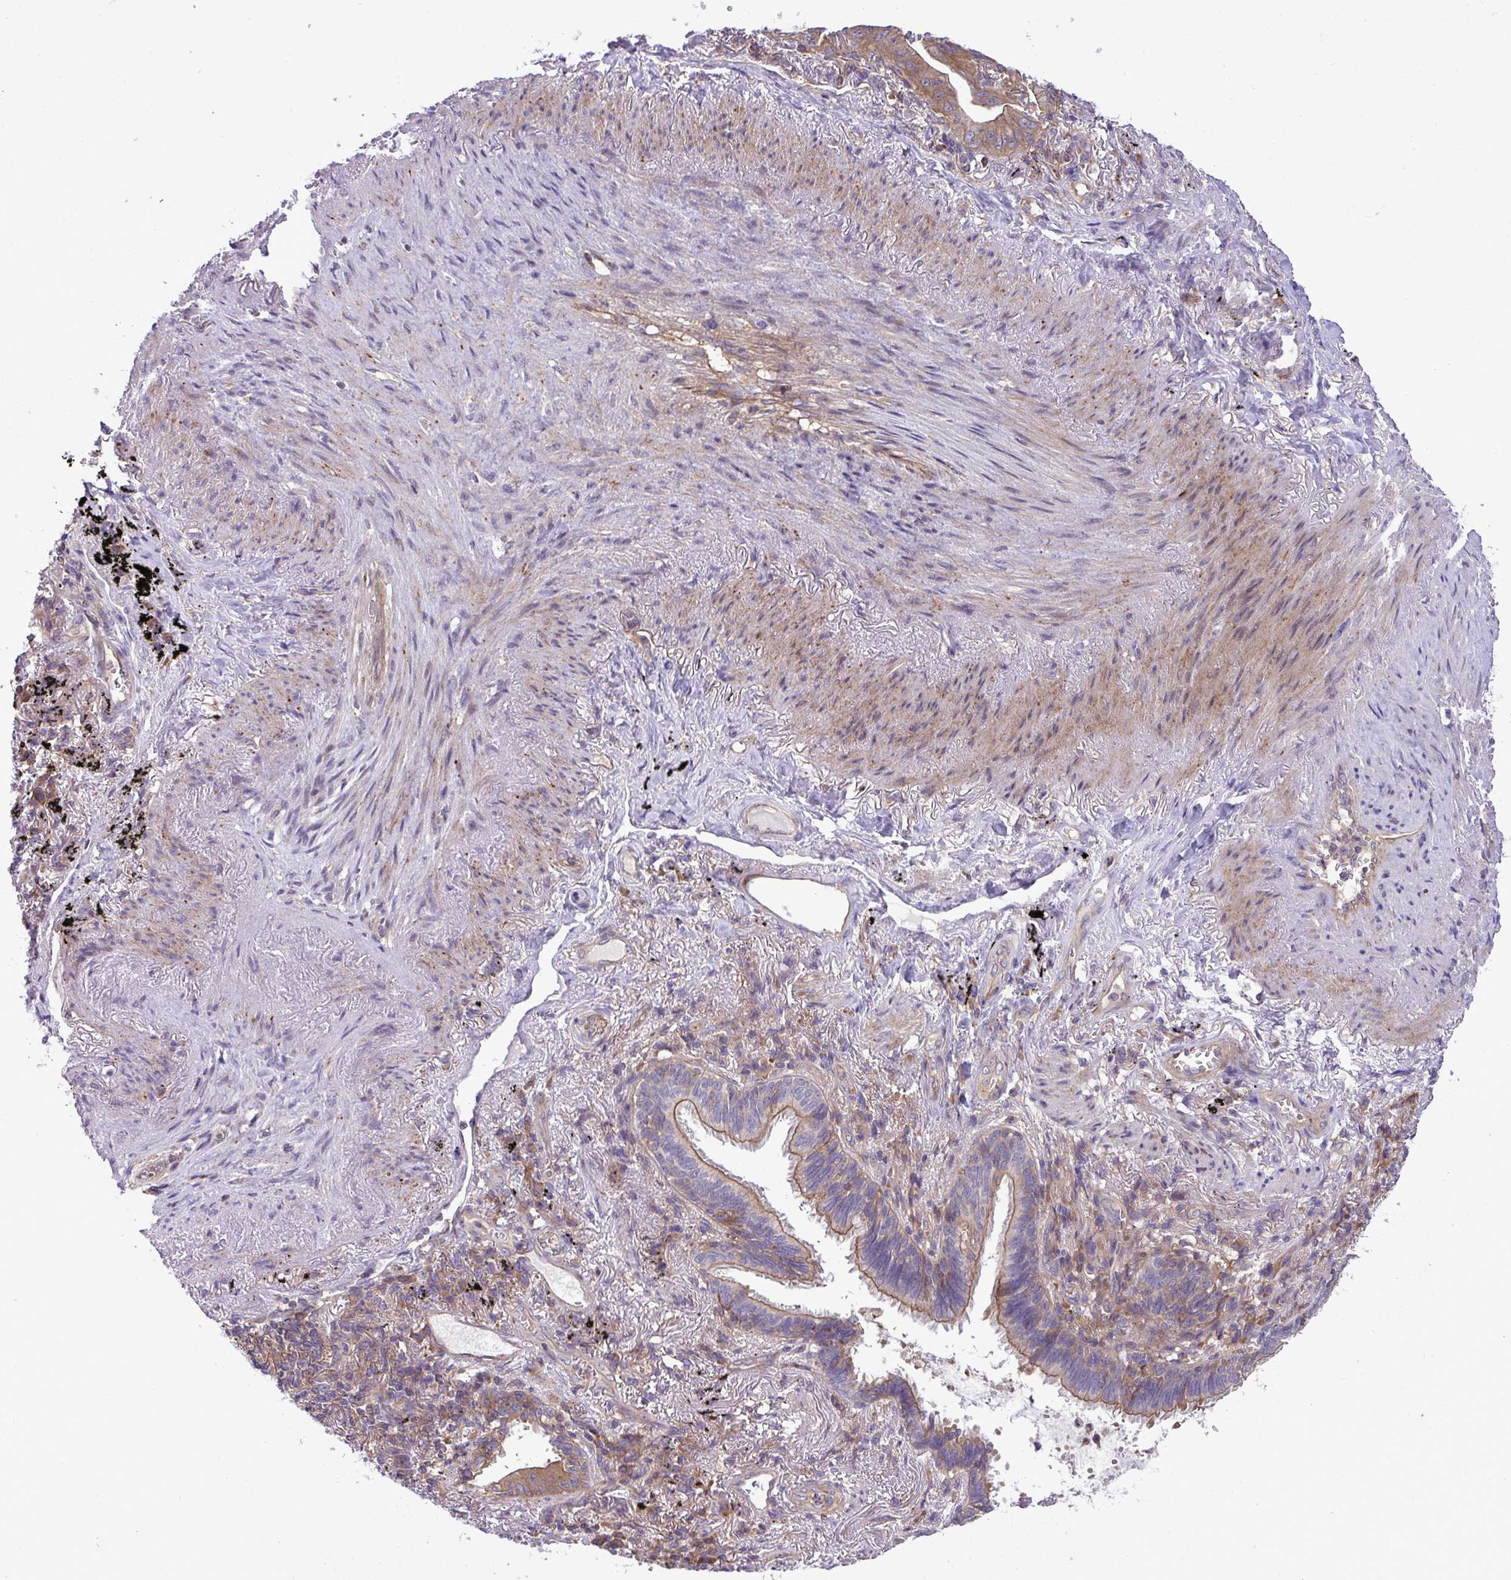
{"staining": {"intensity": "moderate", "quantity": "25%-75%", "location": "cytoplasmic/membranous"}, "tissue": "lung cancer", "cell_type": "Tumor cells", "image_type": "cancer", "snomed": [{"axis": "morphology", "description": "Adenocarcinoma, NOS"}, {"axis": "topography", "description": "Lung"}], "caption": "This histopathology image reveals adenocarcinoma (lung) stained with immunohistochemistry (IHC) to label a protein in brown. The cytoplasmic/membranous of tumor cells show moderate positivity for the protein. Nuclei are counter-stained blue.", "gene": "GRB14", "patient": {"sex": "male", "age": 77}}